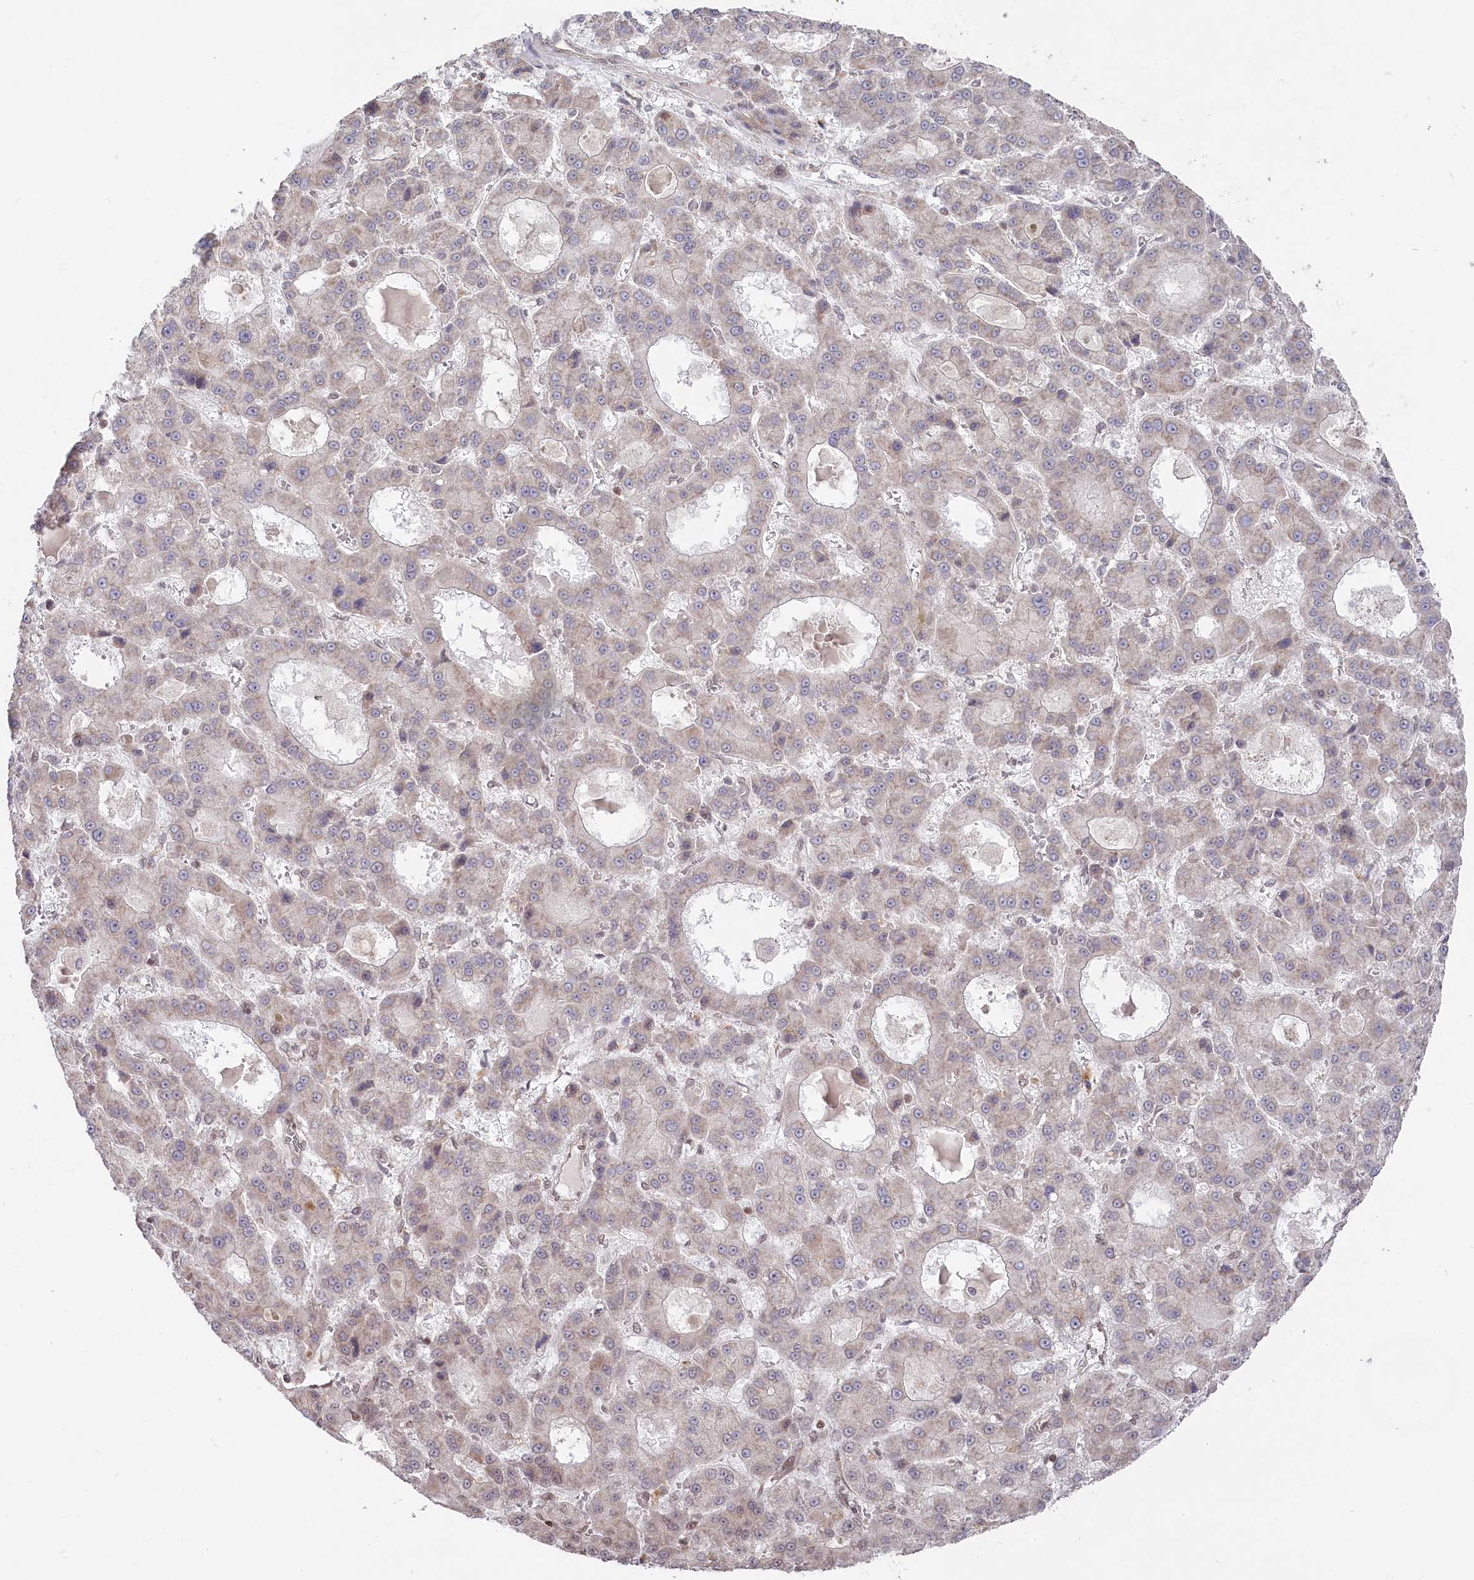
{"staining": {"intensity": "negative", "quantity": "none", "location": "none"}, "tissue": "liver cancer", "cell_type": "Tumor cells", "image_type": "cancer", "snomed": [{"axis": "morphology", "description": "Carcinoma, Hepatocellular, NOS"}, {"axis": "topography", "description": "Liver"}], "caption": "Liver hepatocellular carcinoma was stained to show a protein in brown. There is no significant staining in tumor cells.", "gene": "CGGBP1", "patient": {"sex": "male", "age": 70}}